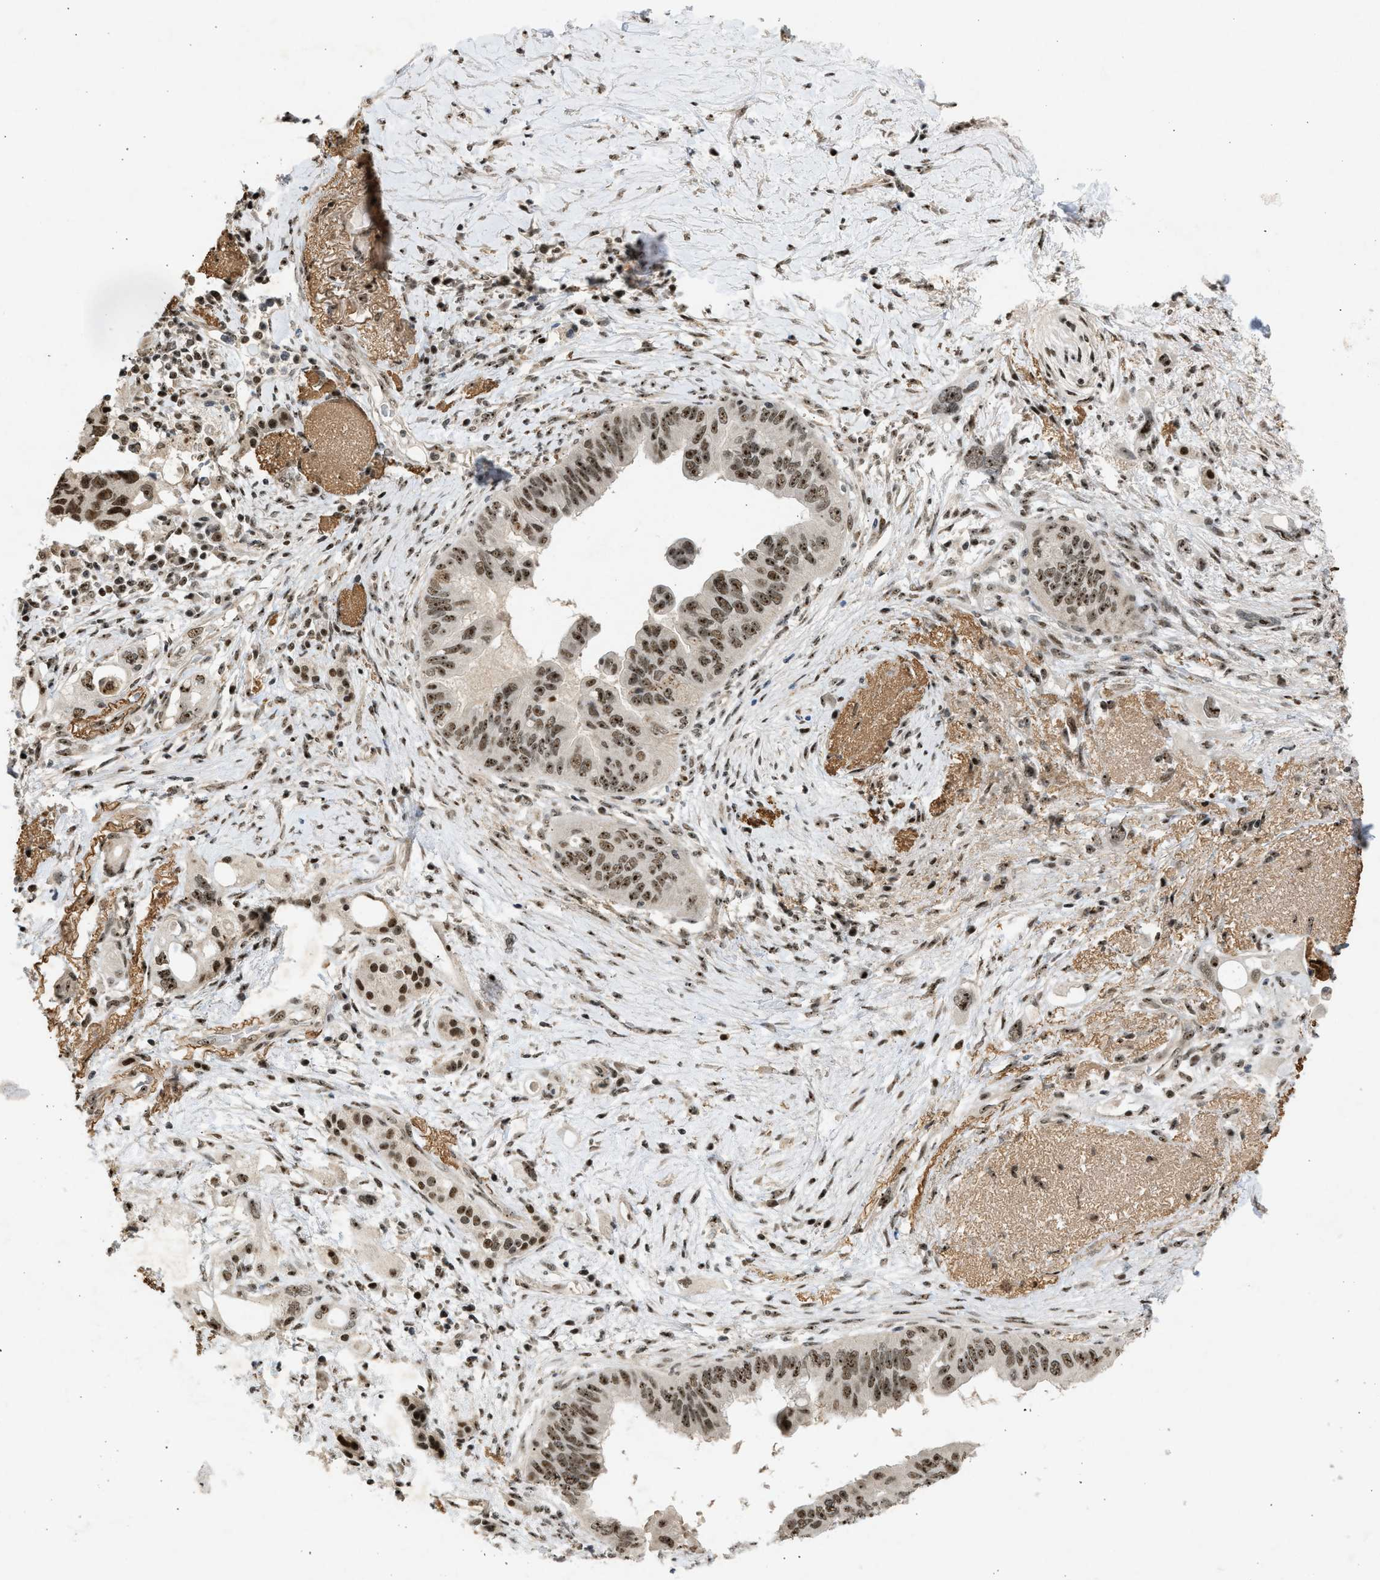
{"staining": {"intensity": "moderate", "quantity": ">75%", "location": "nuclear"}, "tissue": "pancreatic cancer", "cell_type": "Tumor cells", "image_type": "cancer", "snomed": [{"axis": "morphology", "description": "Adenocarcinoma, NOS"}, {"axis": "topography", "description": "Pancreas"}], "caption": "Pancreatic cancer (adenocarcinoma) tissue demonstrates moderate nuclear staining in approximately >75% of tumor cells, visualized by immunohistochemistry. The protein is shown in brown color, while the nuclei are stained blue.", "gene": "TFDP2", "patient": {"sex": "female", "age": 56}}